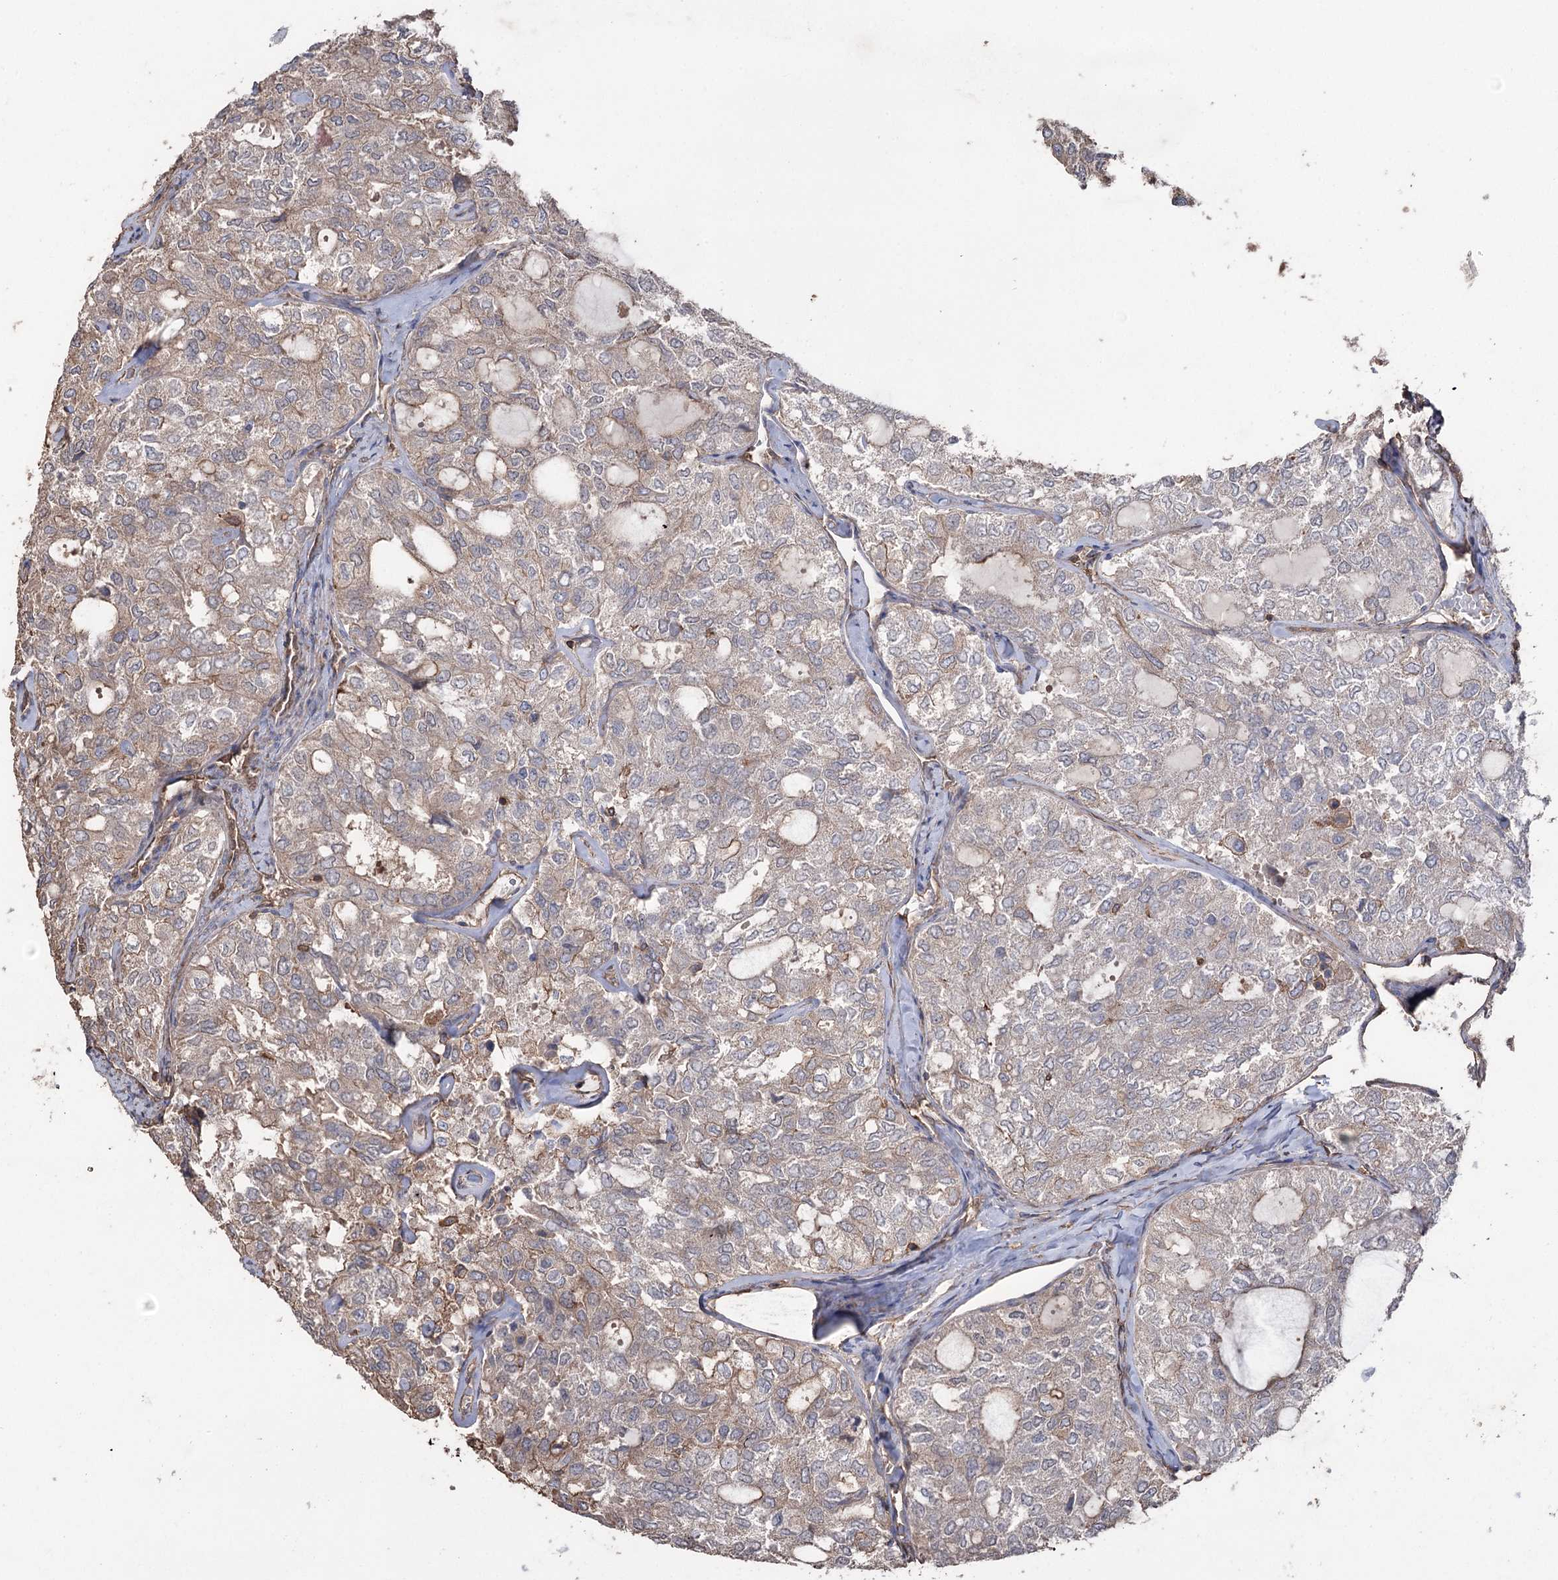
{"staining": {"intensity": "weak", "quantity": "<25%", "location": "cytoplasmic/membranous"}, "tissue": "thyroid cancer", "cell_type": "Tumor cells", "image_type": "cancer", "snomed": [{"axis": "morphology", "description": "Follicular adenoma carcinoma, NOS"}, {"axis": "topography", "description": "Thyroid gland"}], "caption": "This is a histopathology image of immunohistochemistry staining of thyroid cancer, which shows no staining in tumor cells.", "gene": "FAM13B", "patient": {"sex": "male", "age": 75}}